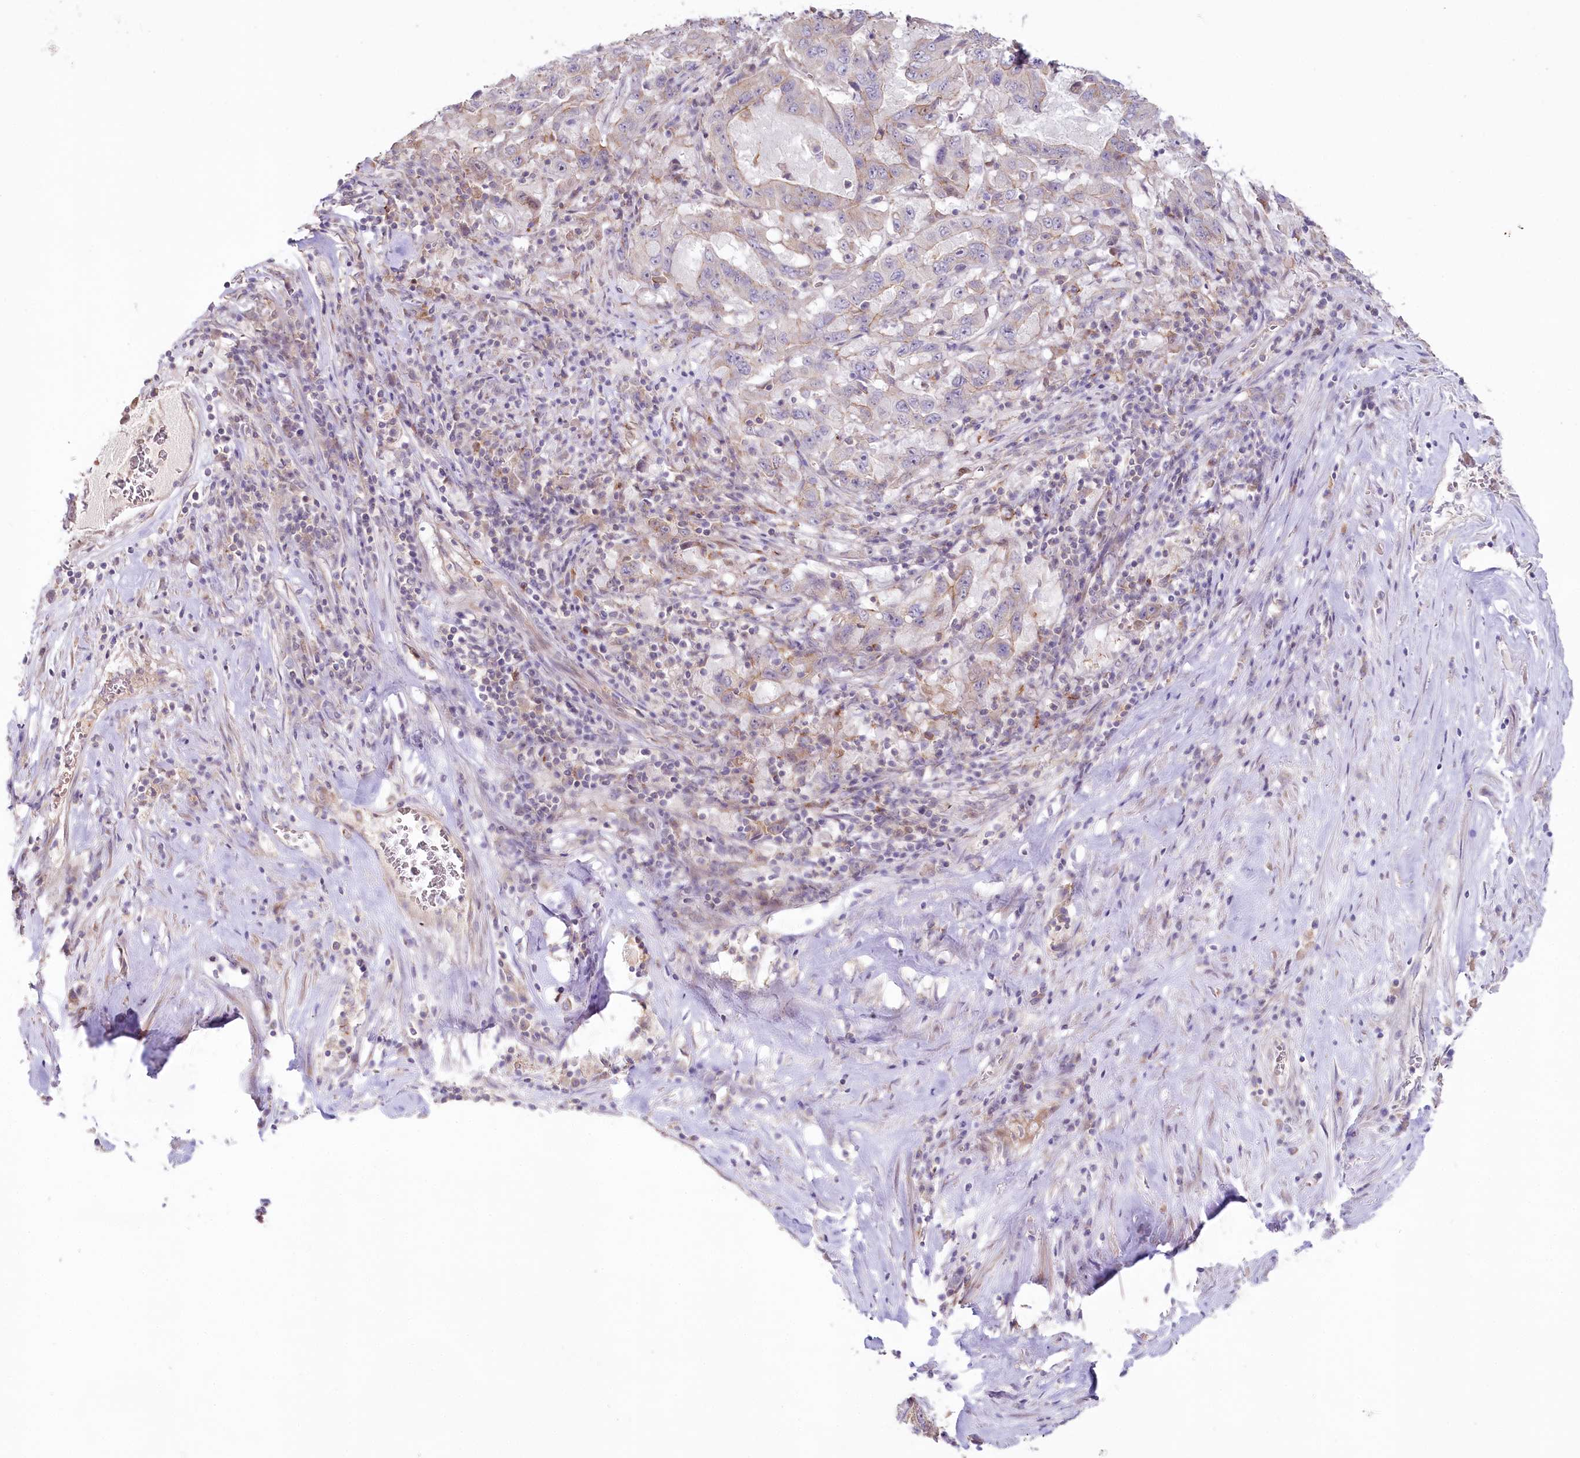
{"staining": {"intensity": "weak", "quantity": "<25%", "location": "cytoplasmic/membranous"}, "tissue": "pancreatic cancer", "cell_type": "Tumor cells", "image_type": "cancer", "snomed": [{"axis": "morphology", "description": "Adenocarcinoma, NOS"}, {"axis": "topography", "description": "Pancreas"}], "caption": "Pancreatic adenocarcinoma was stained to show a protein in brown. There is no significant expression in tumor cells.", "gene": "SLC6A11", "patient": {"sex": "male", "age": 63}}